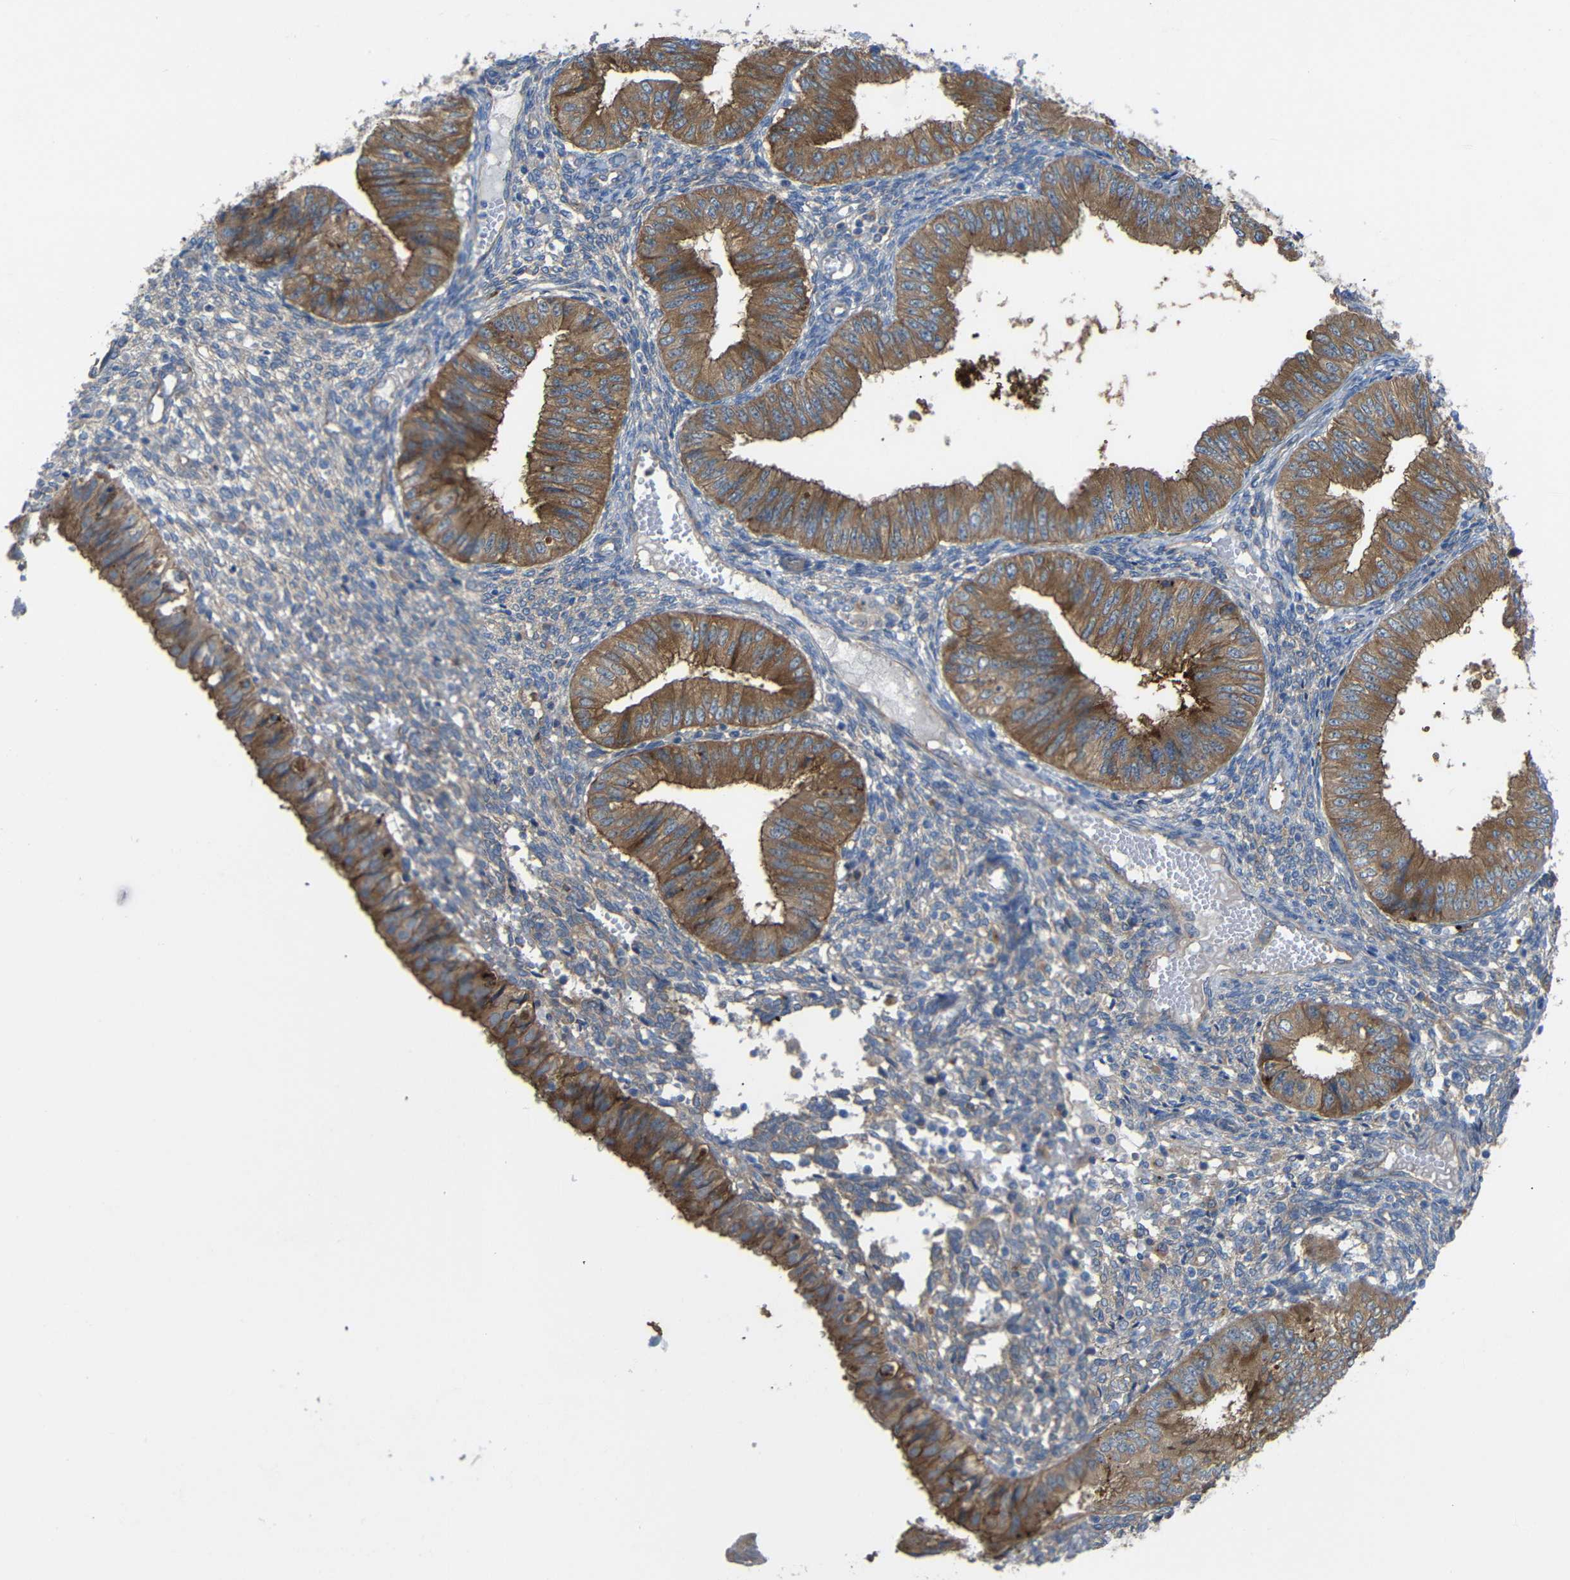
{"staining": {"intensity": "moderate", "quantity": ">75%", "location": "cytoplasmic/membranous"}, "tissue": "endometrial cancer", "cell_type": "Tumor cells", "image_type": "cancer", "snomed": [{"axis": "morphology", "description": "Normal tissue, NOS"}, {"axis": "morphology", "description": "Adenocarcinoma, NOS"}, {"axis": "topography", "description": "Endometrium"}], "caption": "Tumor cells demonstrate moderate cytoplasmic/membranous expression in approximately >75% of cells in endometrial cancer (adenocarcinoma).", "gene": "SYPL1", "patient": {"sex": "female", "age": 53}}